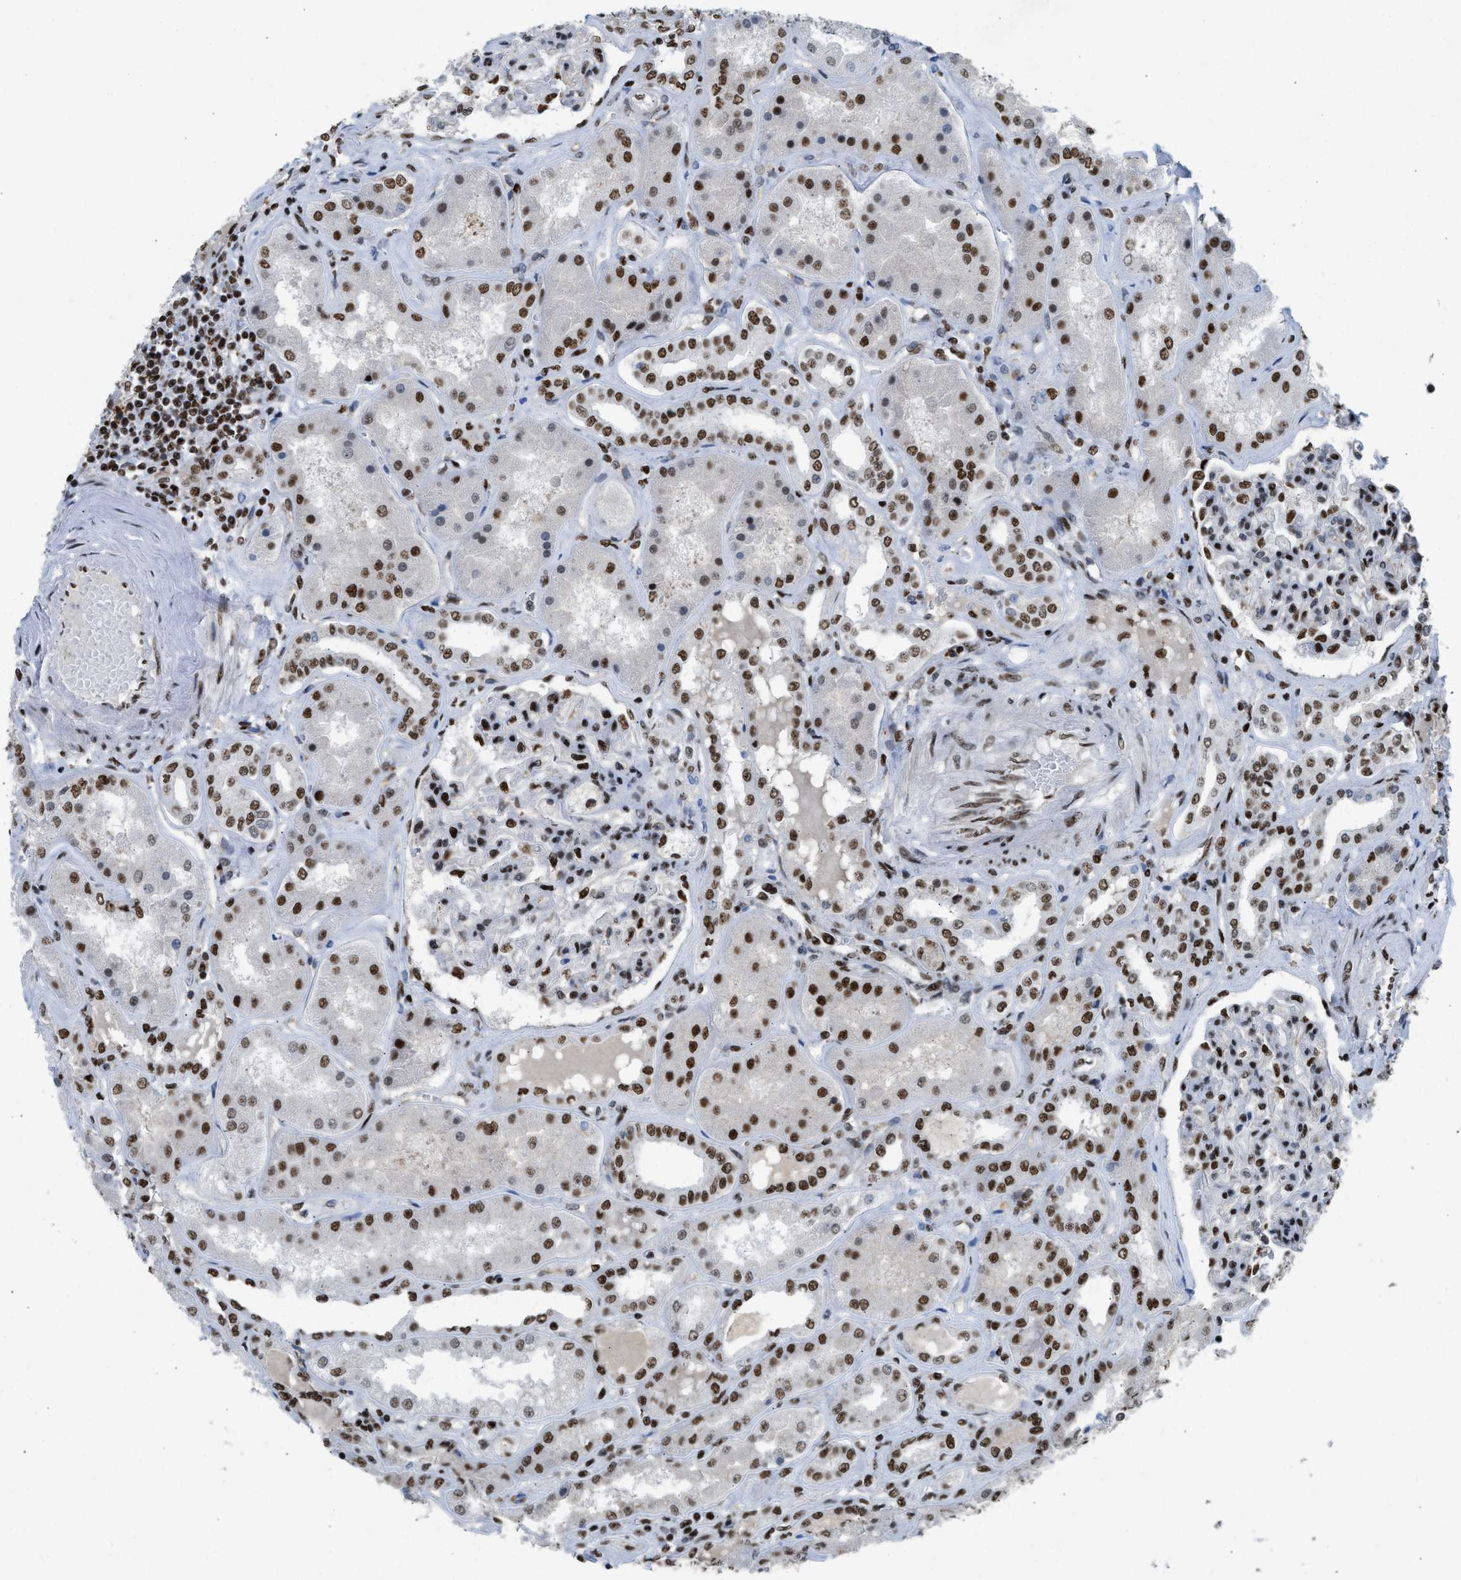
{"staining": {"intensity": "strong", "quantity": ">75%", "location": "nuclear"}, "tissue": "kidney", "cell_type": "Cells in glomeruli", "image_type": "normal", "snomed": [{"axis": "morphology", "description": "Normal tissue, NOS"}, {"axis": "topography", "description": "Kidney"}], "caption": "Benign kidney demonstrates strong nuclear staining in about >75% of cells in glomeruli, visualized by immunohistochemistry.", "gene": "SCAF4", "patient": {"sex": "female", "age": 56}}